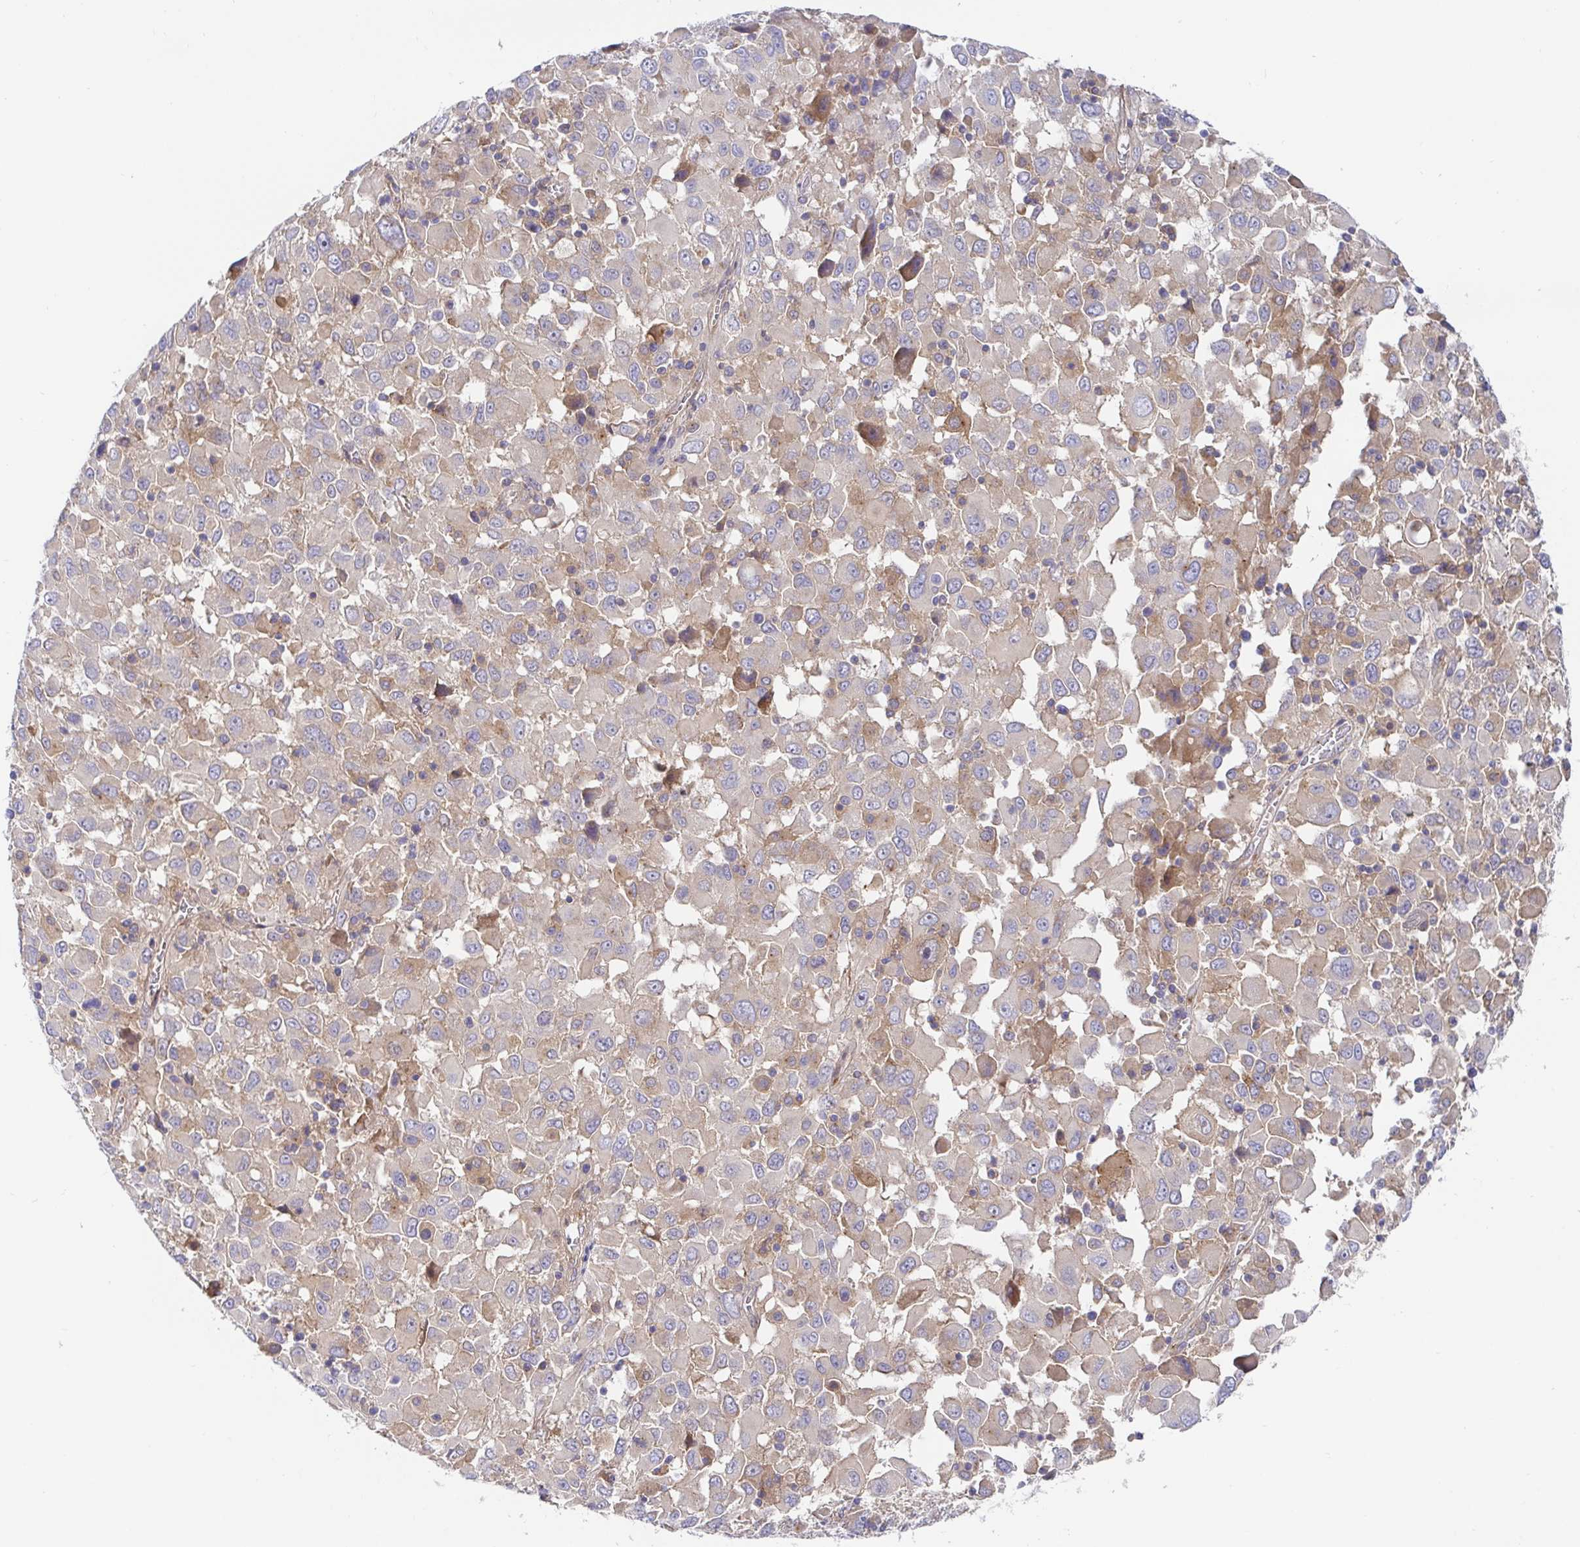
{"staining": {"intensity": "weak", "quantity": "25%-75%", "location": "cytoplasmic/membranous"}, "tissue": "melanoma", "cell_type": "Tumor cells", "image_type": "cancer", "snomed": [{"axis": "morphology", "description": "Malignant melanoma, Metastatic site"}, {"axis": "topography", "description": "Soft tissue"}], "caption": "Weak cytoplasmic/membranous staining is identified in about 25%-75% of tumor cells in melanoma.", "gene": "GOLGA1", "patient": {"sex": "male", "age": 50}}